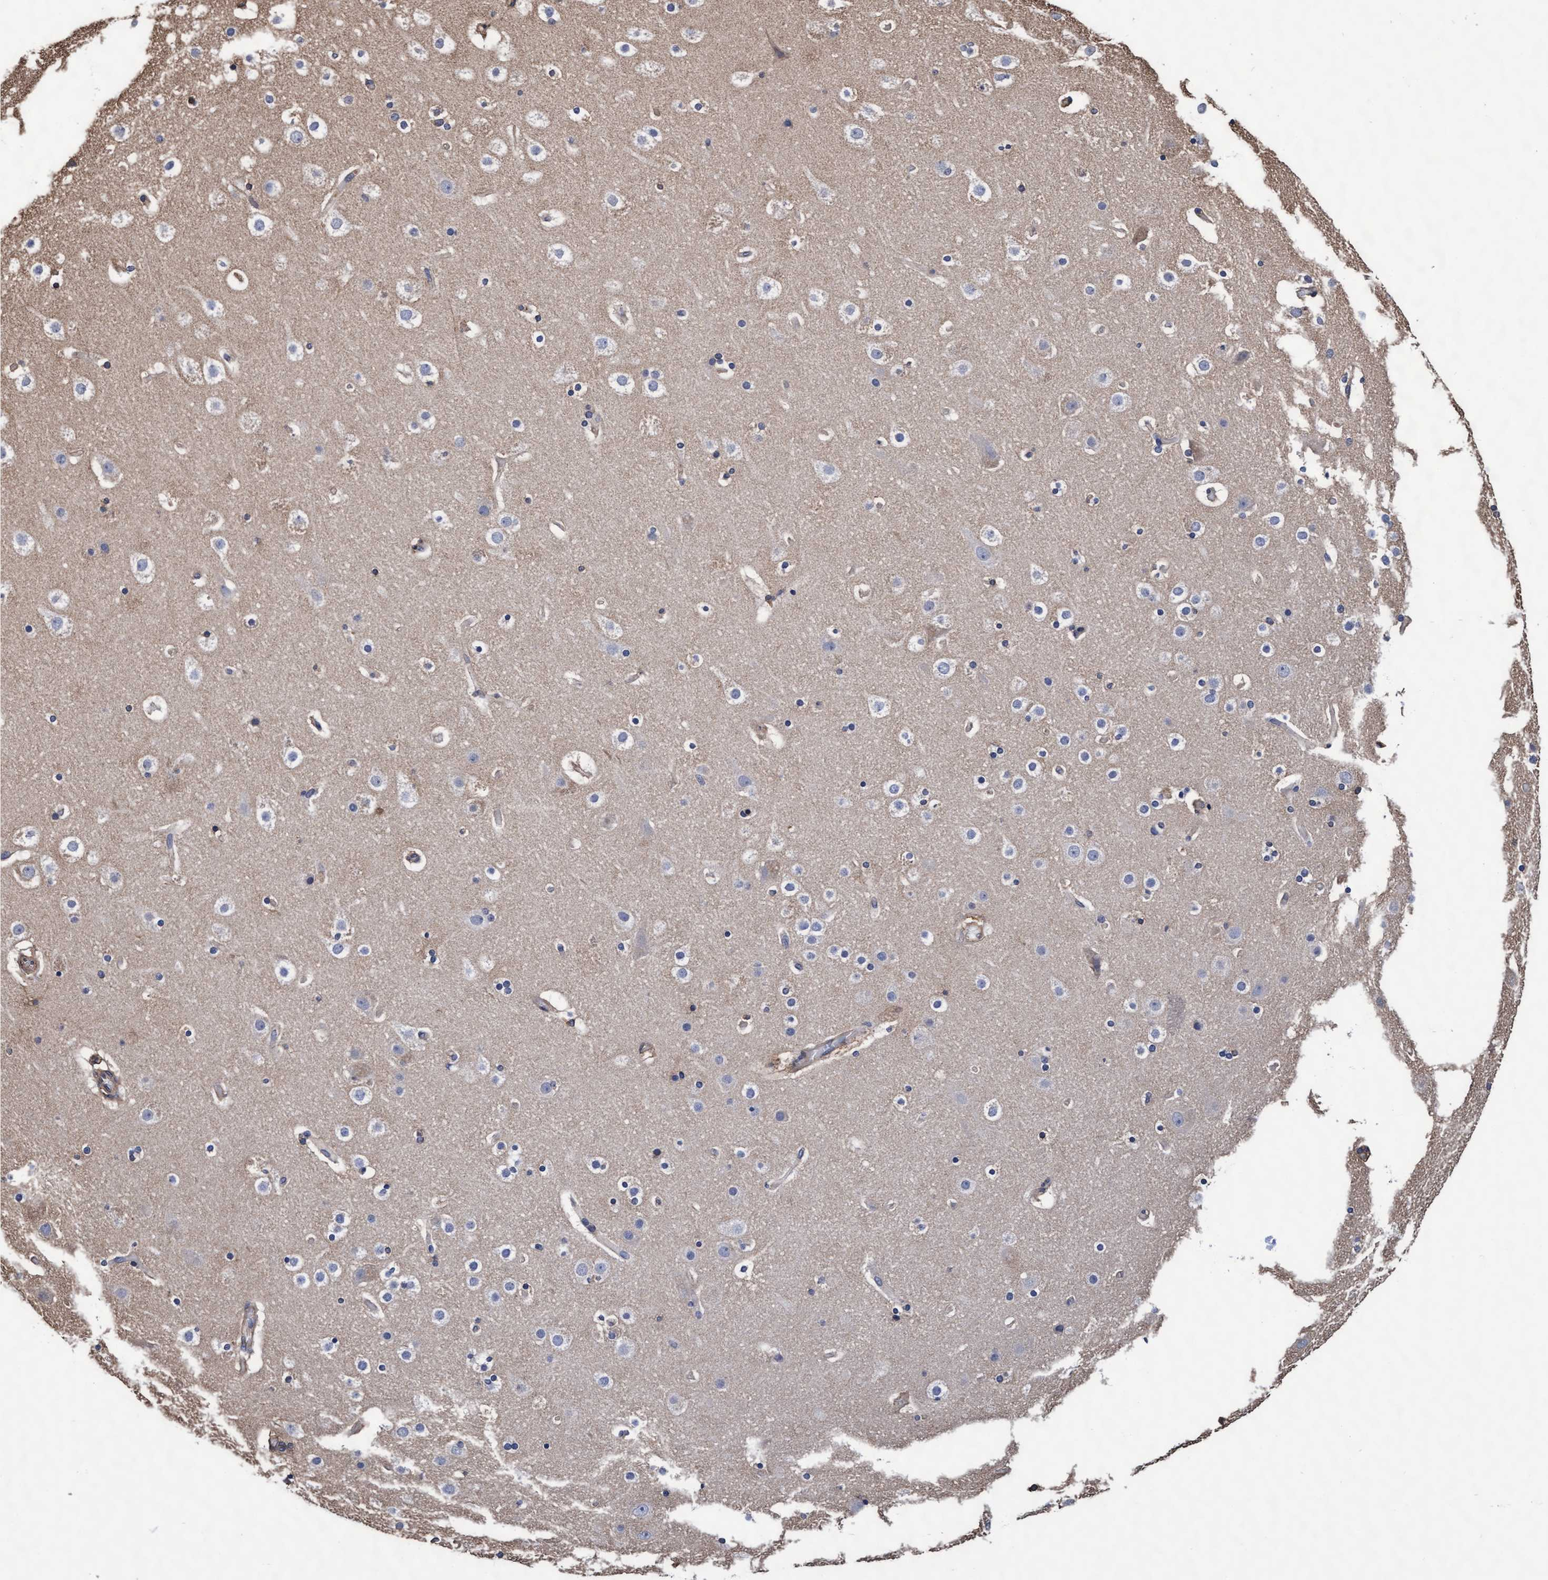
{"staining": {"intensity": "weak", "quantity": ">75%", "location": "cytoplasmic/membranous"}, "tissue": "cerebral cortex", "cell_type": "Endothelial cells", "image_type": "normal", "snomed": [{"axis": "morphology", "description": "Normal tissue, NOS"}, {"axis": "topography", "description": "Cerebral cortex"}], "caption": "Immunohistochemistry of unremarkable human cerebral cortex shows low levels of weak cytoplasmic/membranous positivity in approximately >75% of endothelial cells.", "gene": "GRHPR", "patient": {"sex": "male", "age": 57}}